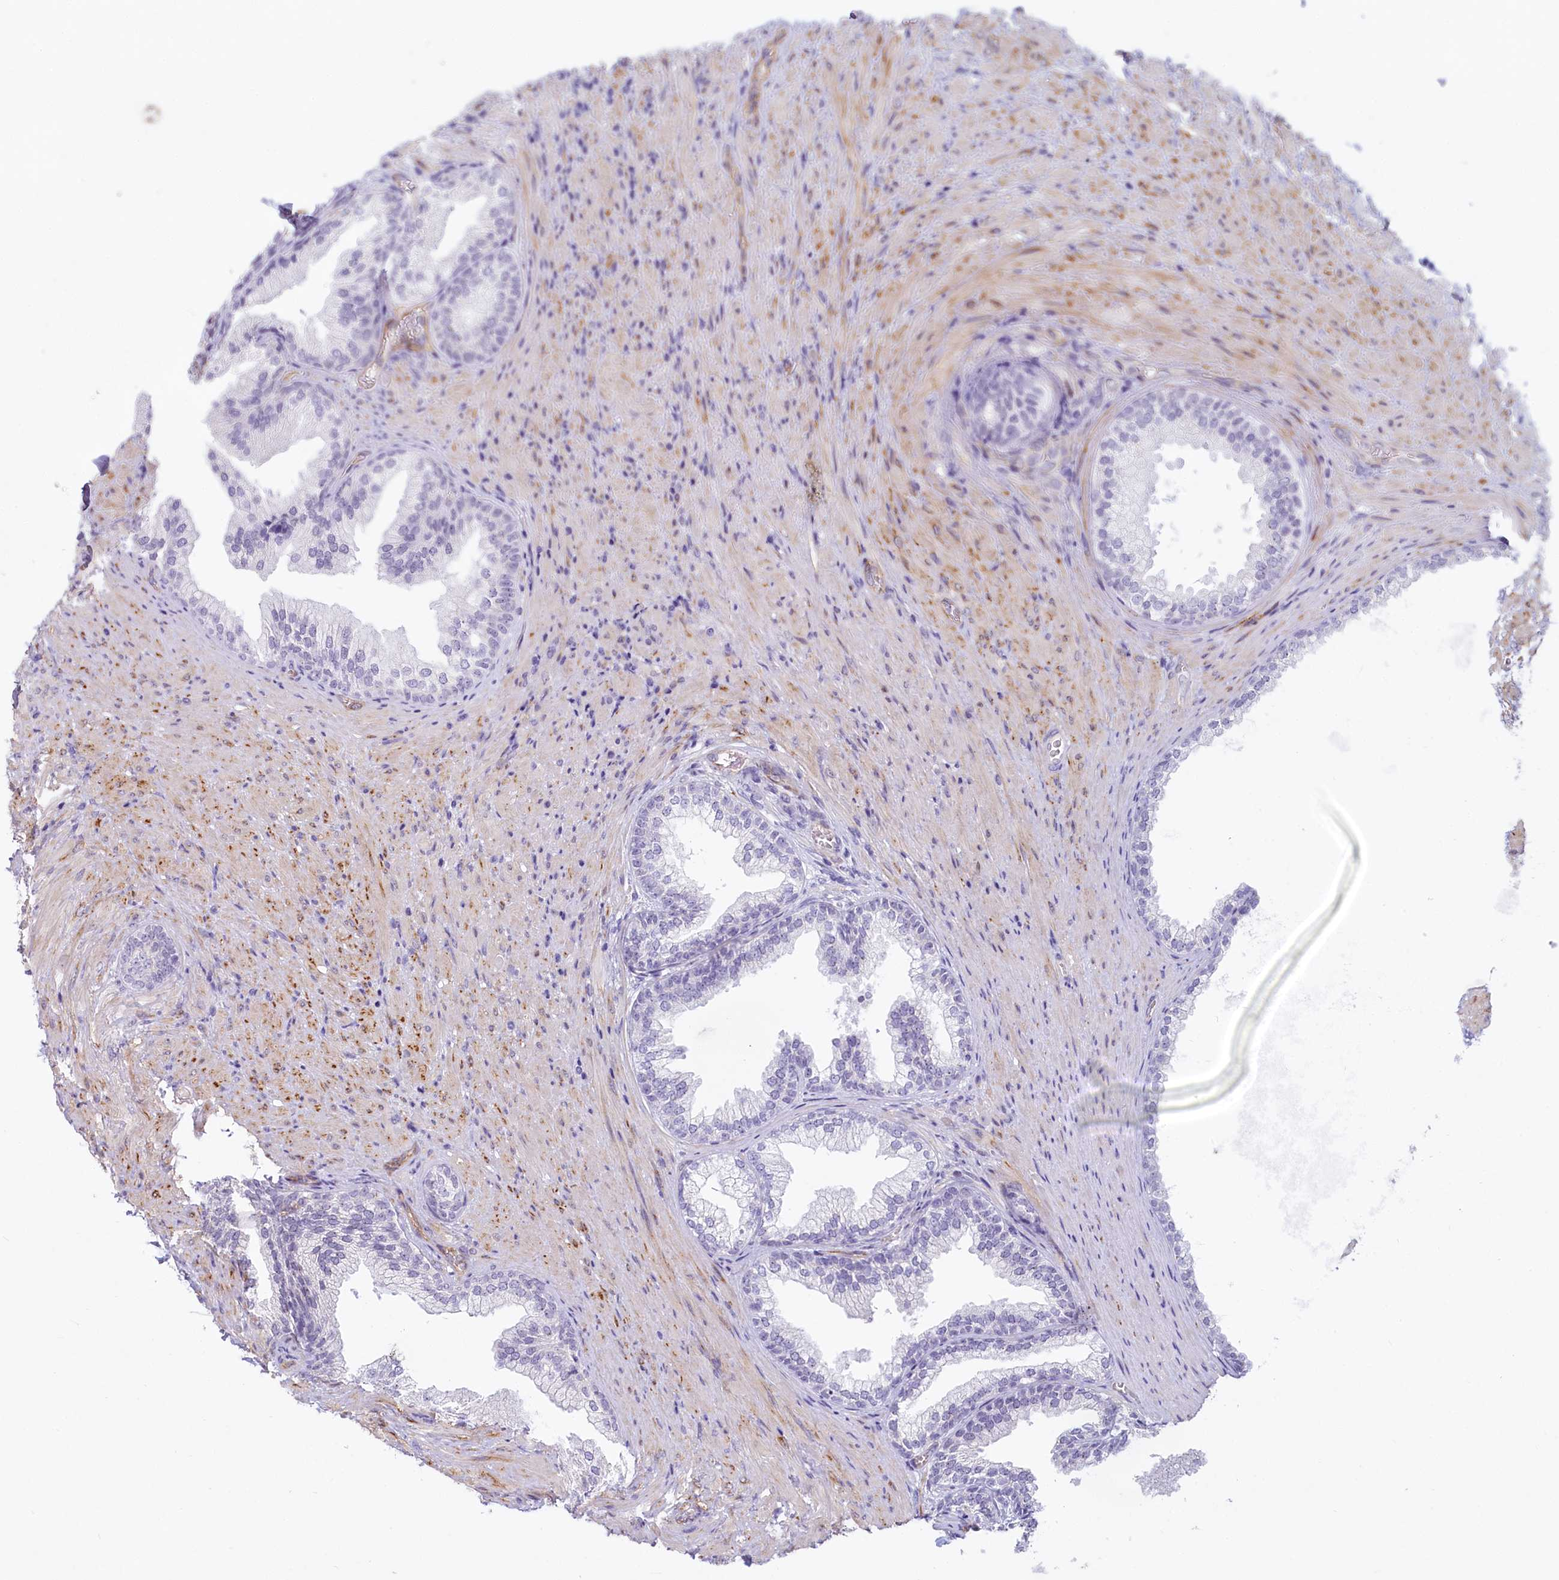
{"staining": {"intensity": "negative", "quantity": "none", "location": "none"}, "tissue": "prostate", "cell_type": "Glandular cells", "image_type": "normal", "snomed": [{"axis": "morphology", "description": "Normal tissue, NOS"}, {"axis": "topography", "description": "Prostate"}], "caption": "A histopathology image of human prostate is negative for staining in glandular cells. Brightfield microscopy of immunohistochemistry stained with DAB (brown) and hematoxylin (blue), captured at high magnification.", "gene": "PROCR", "patient": {"sex": "male", "age": 76}}